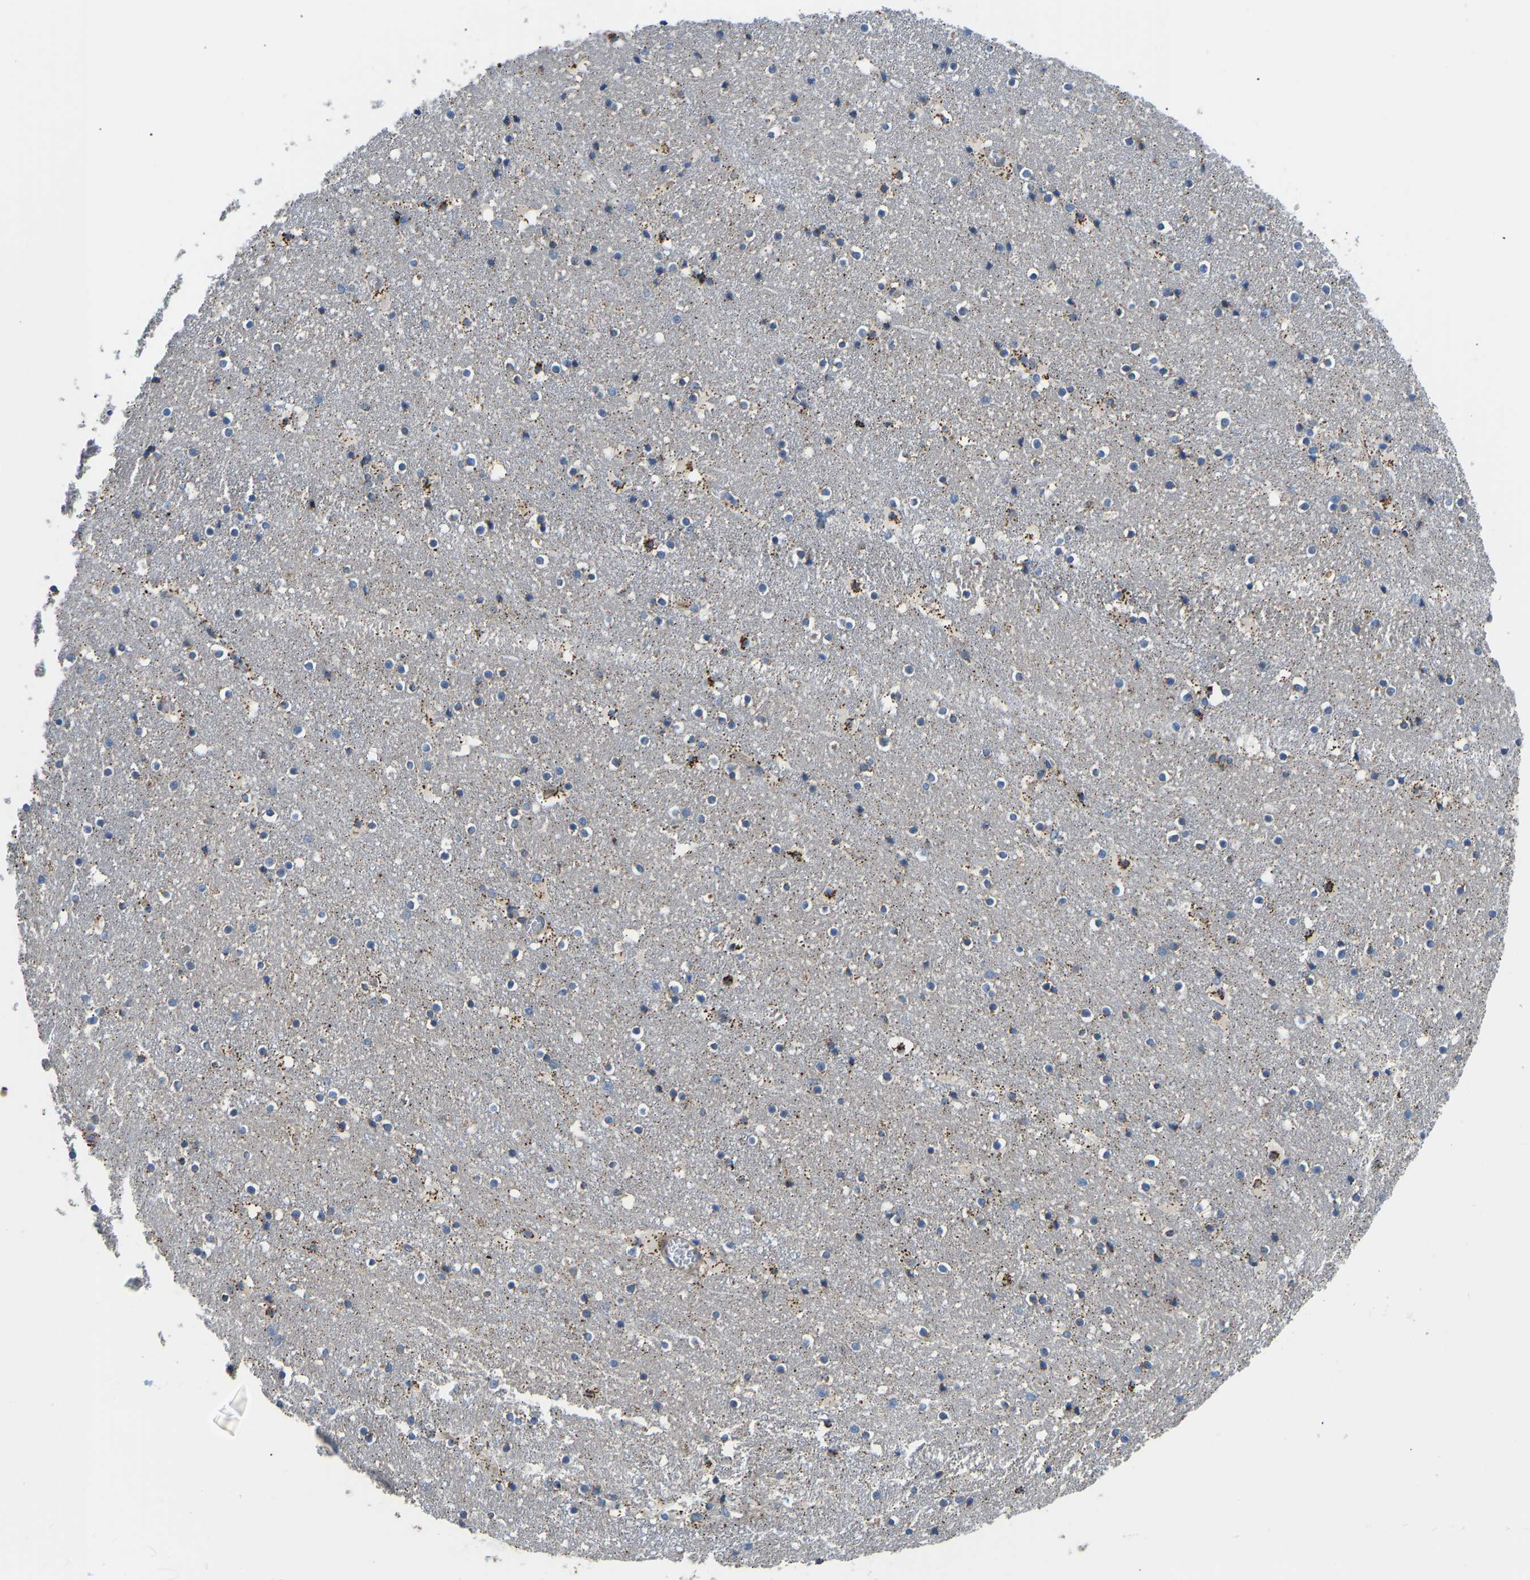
{"staining": {"intensity": "moderate", "quantity": "25%-75%", "location": "cytoplasmic/membranous"}, "tissue": "caudate", "cell_type": "Glial cells", "image_type": "normal", "snomed": [{"axis": "morphology", "description": "Normal tissue, NOS"}, {"axis": "topography", "description": "Lateral ventricle wall"}], "caption": "A histopathology image of human caudate stained for a protein demonstrates moderate cytoplasmic/membranous brown staining in glial cells. Using DAB (brown) and hematoxylin (blue) stains, captured at high magnification using brightfield microscopy.", "gene": "RBP1", "patient": {"sex": "male", "age": 45}}